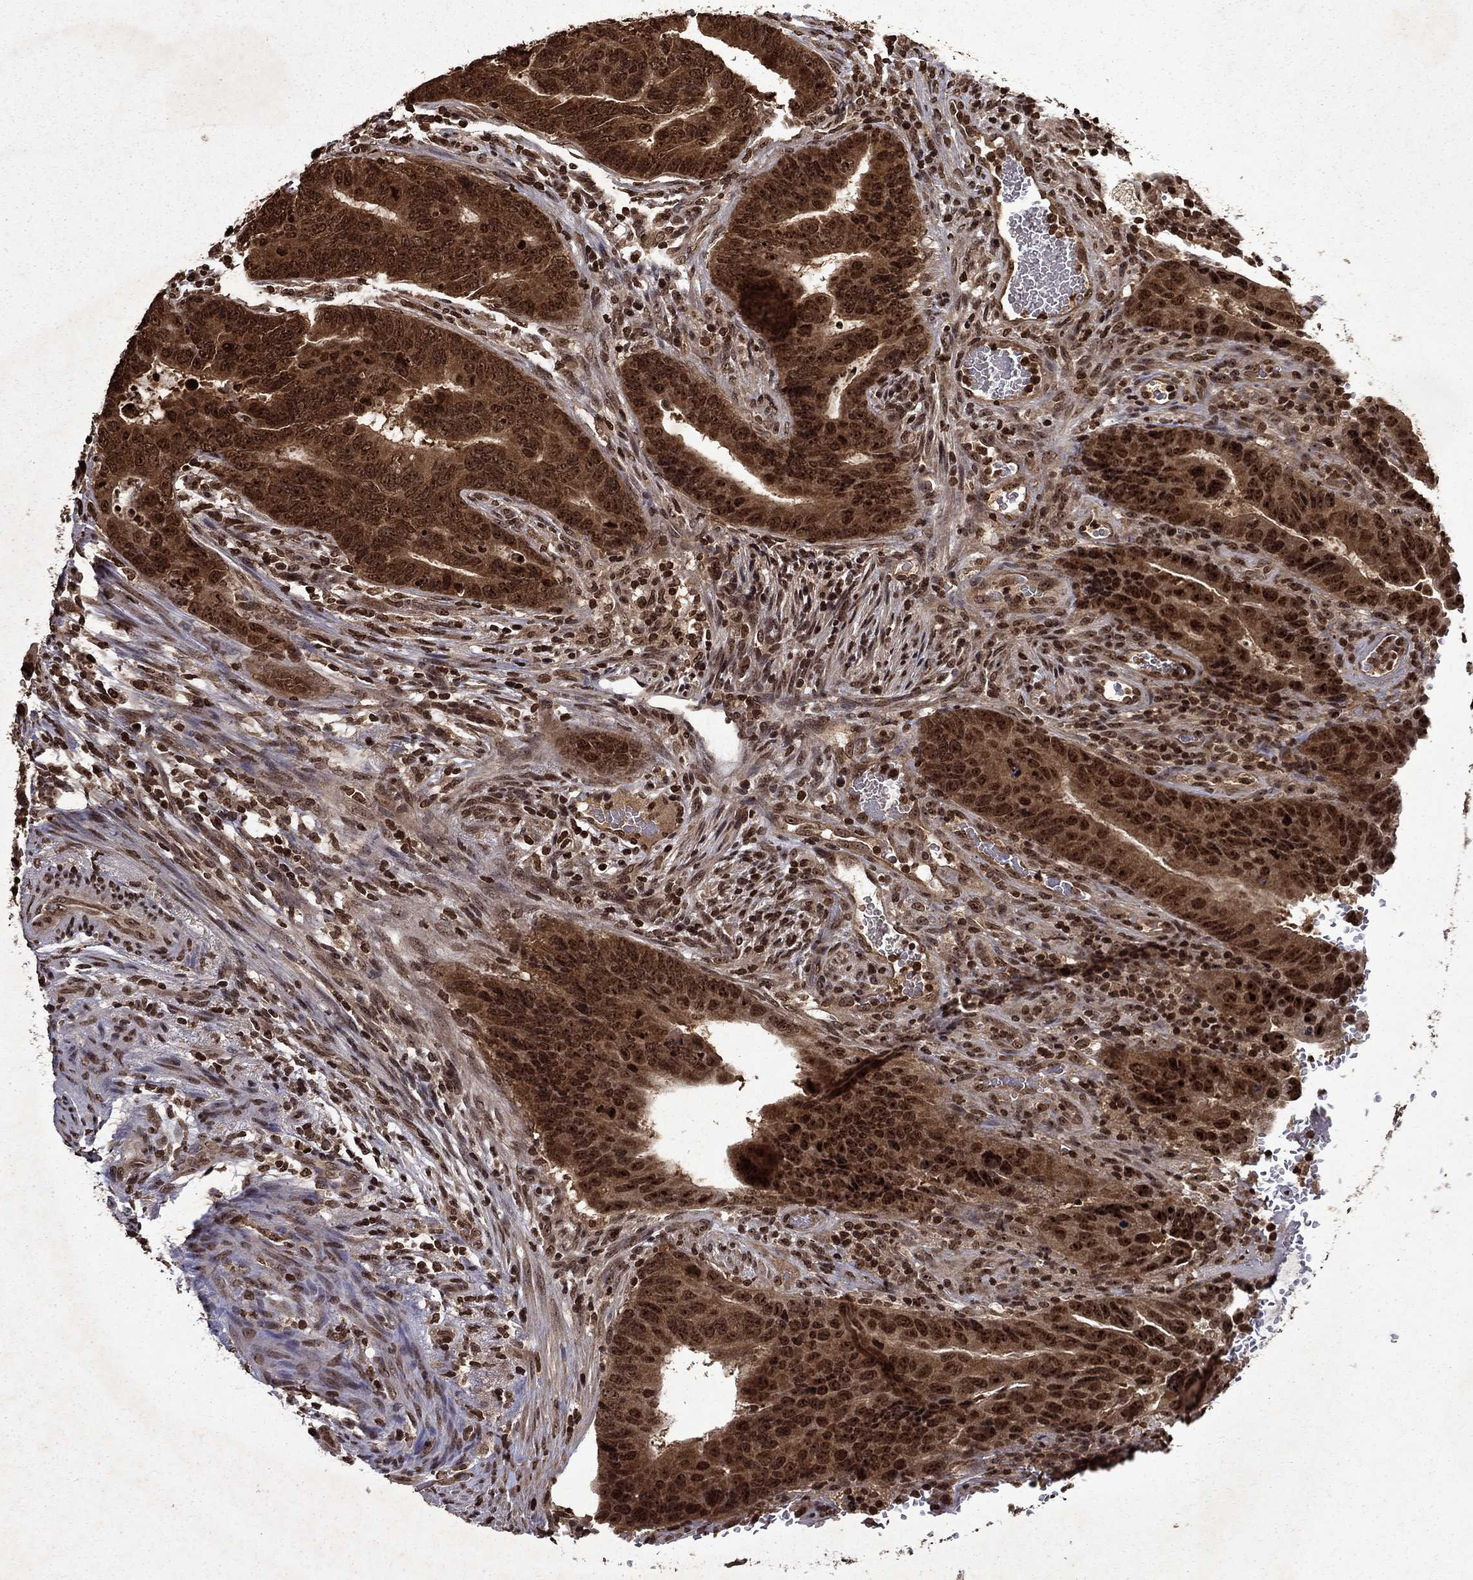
{"staining": {"intensity": "strong", "quantity": "25%-75%", "location": "cytoplasmic/membranous,nuclear"}, "tissue": "colorectal cancer", "cell_type": "Tumor cells", "image_type": "cancer", "snomed": [{"axis": "morphology", "description": "Adenocarcinoma, NOS"}, {"axis": "topography", "description": "Colon"}], "caption": "IHC histopathology image of neoplastic tissue: adenocarcinoma (colorectal) stained using immunohistochemistry (IHC) displays high levels of strong protein expression localized specifically in the cytoplasmic/membranous and nuclear of tumor cells, appearing as a cytoplasmic/membranous and nuclear brown color.", "gene": "PIN4", "patient": {"sex": "female", "age": 56}}